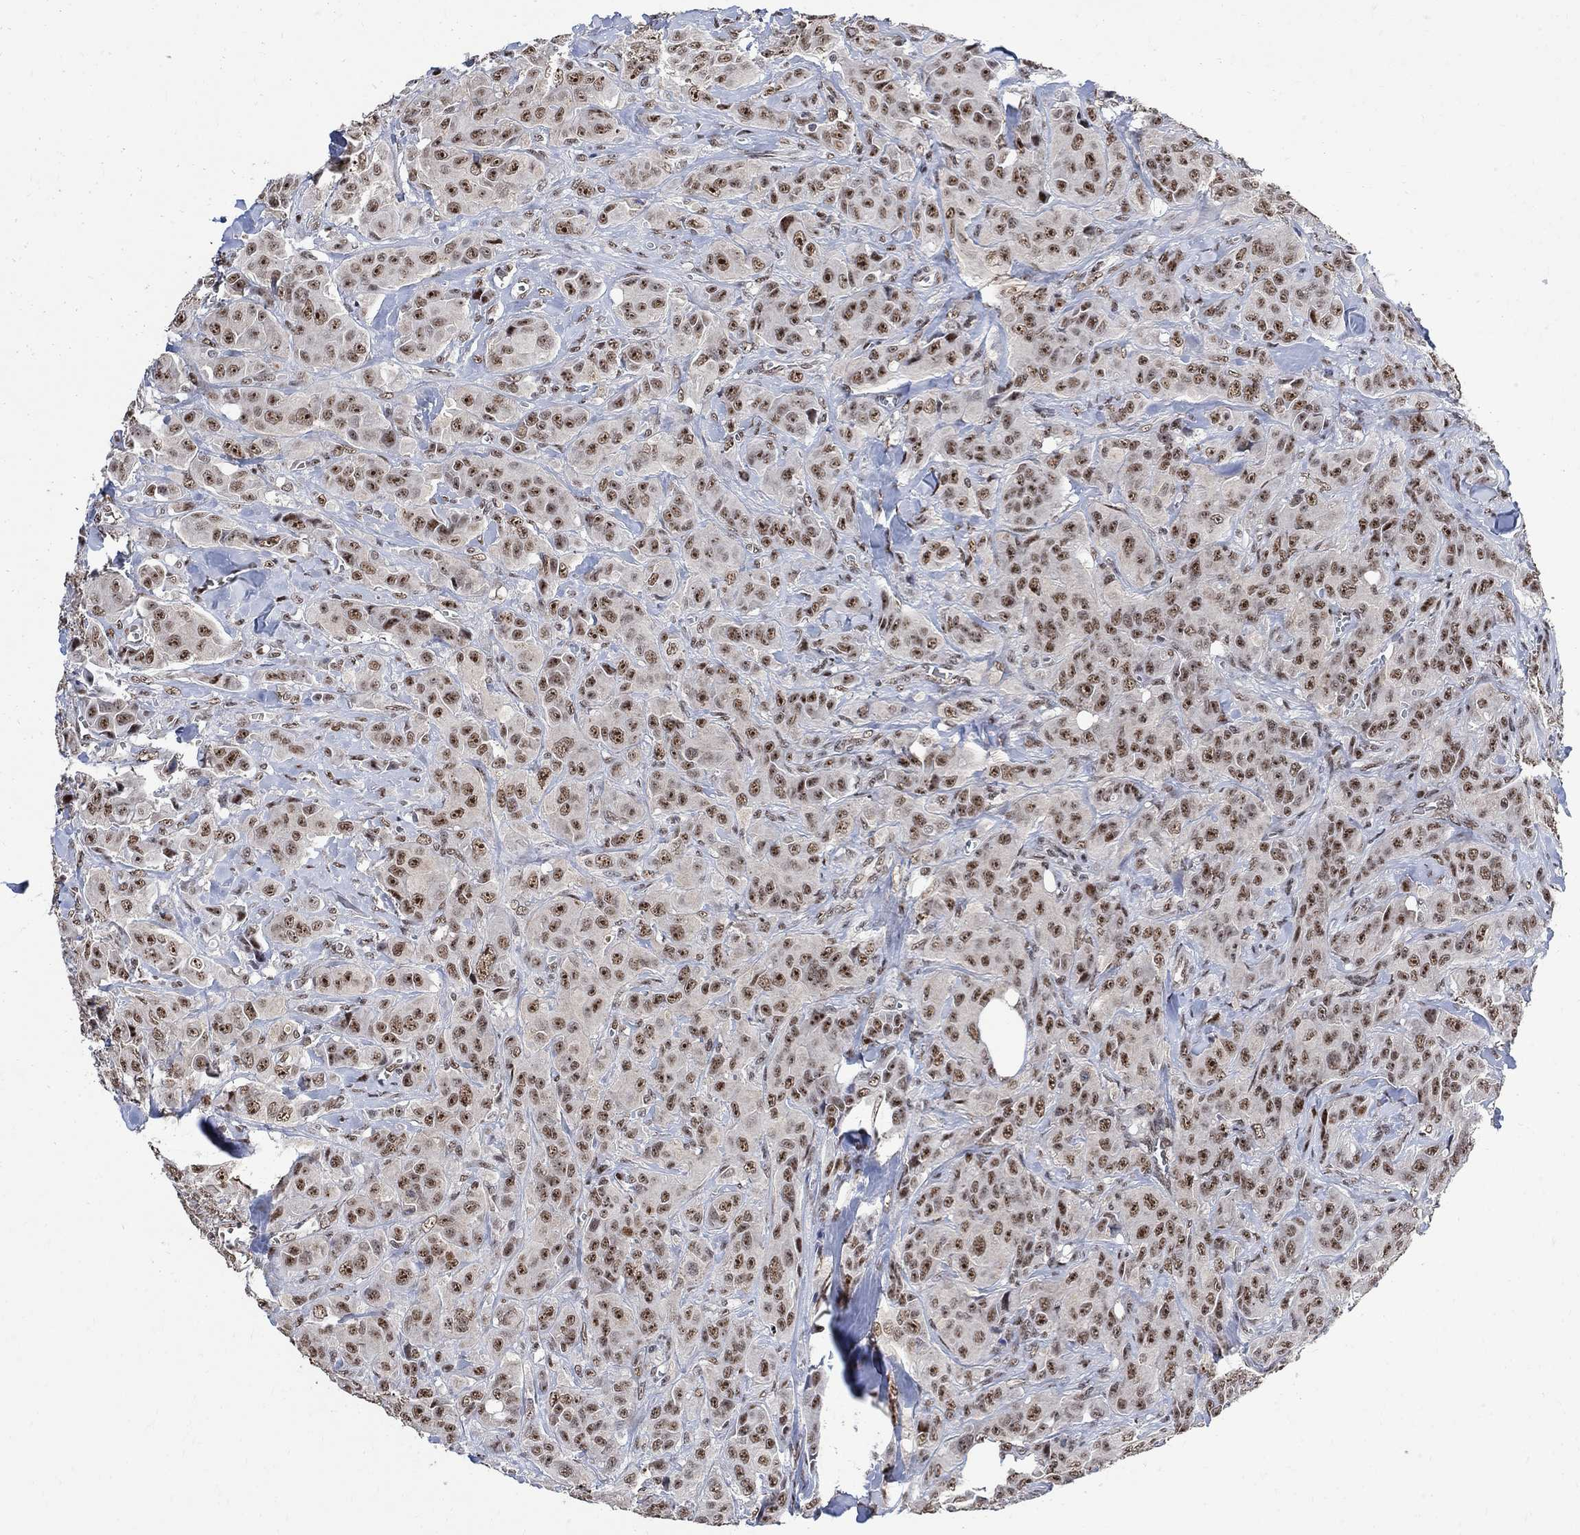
{"staining": {"intensity": "strong", "quantity": "25%-75%", "location": "nuclear"}, "tissue": "breast cancer", "cell_type": "Tumor cells", "image_type": "cancer", "snomed": [{"axis": "morphology", "description": "Duct carcinoma"}, {"axis": "topography", "description": "Breast"}], "caption": "Breast intraductal carcinoma was stained to show a protein in brown. There is high levels of strong nuclear positivity in about 25%-75% of tumor cells. (brown staining indicates protein expression, while blue staining denotes nuclei).", "gene": "E4F1", "patient": {"sex": "female", "age": 43}}